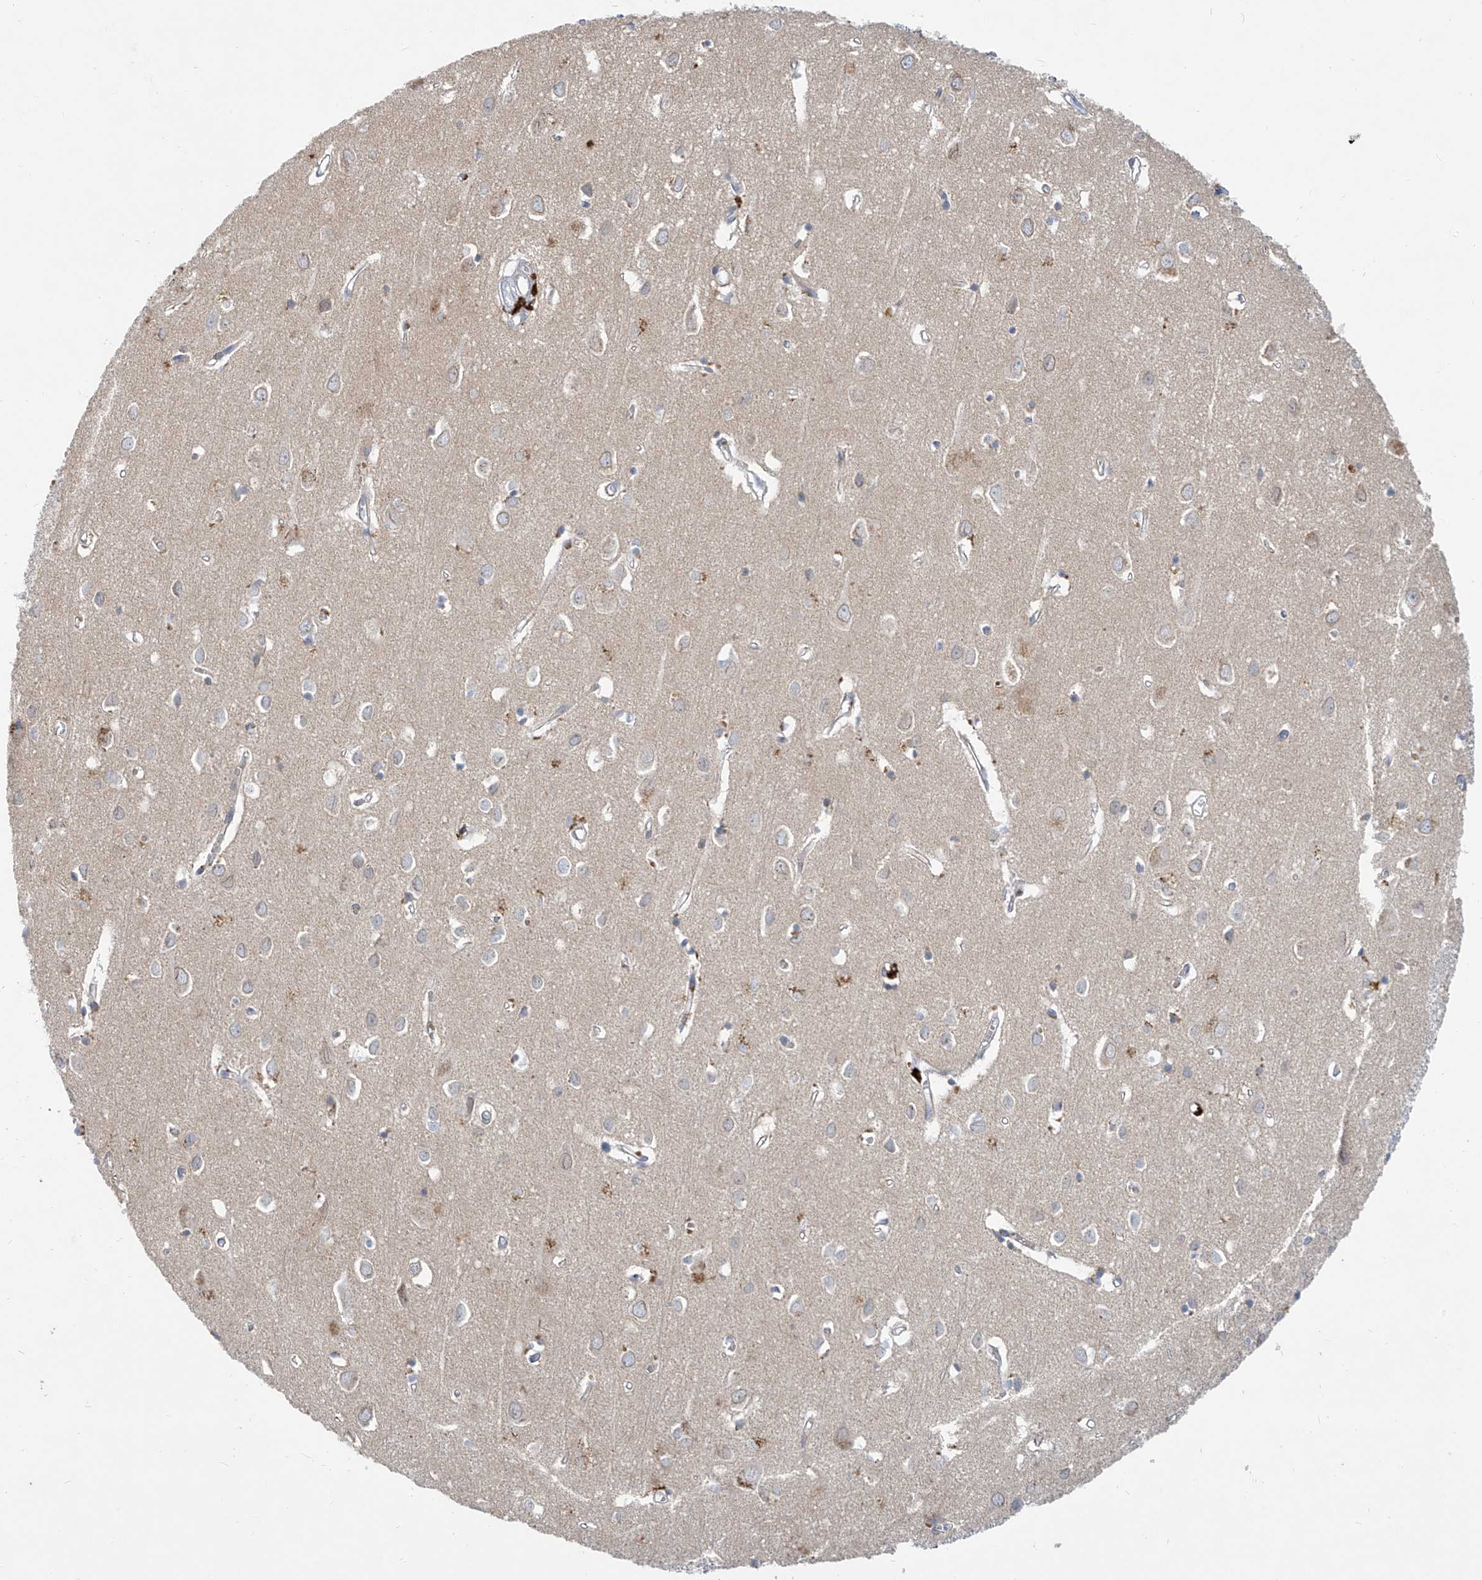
{"staining": {"intensity": "negative", "quantity": "none", "location": "none"}, "tissue": "cerebral cortex", "cell_type": "Endothelial cells", "image_type": "normal", "snomed": [{"axis": "morphology", "description": "Normal tissue, NOS"}, {"axis": "topography", "description": "Cerebral cortex"}], "caption": "The micrograph displays no significant expression in endothelial cells of cerebral cortex.", "gene": "KRTAP25", "patient": {"sex": "female", "age": 64}}